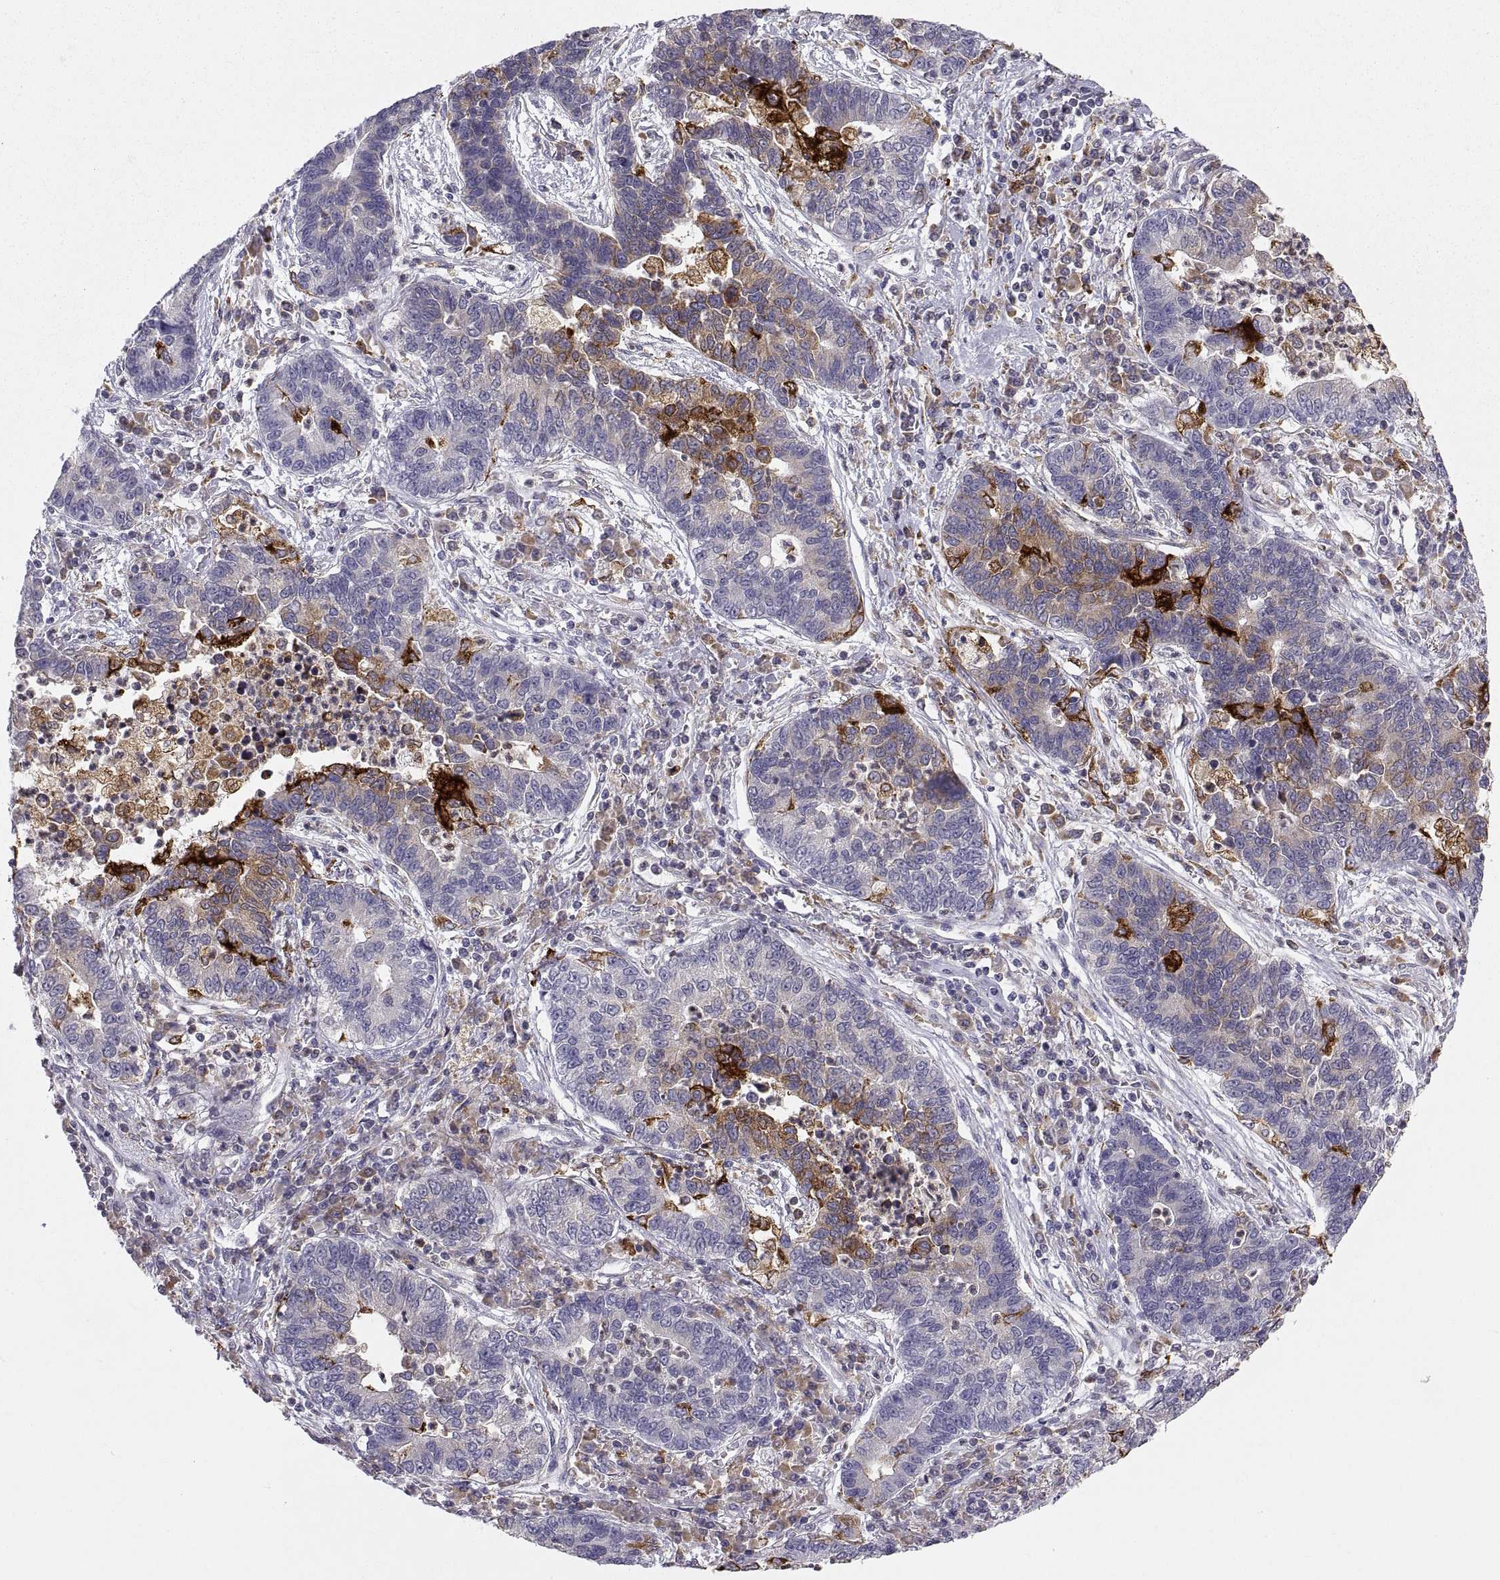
{"staining": {"intensity": "moderate", "quantity": "<25%", "location": "cytoplasmic/membranous"}, "tissue": "lung cancer", "cell_type": "Tumor cells", "image_type": "cancer", "snomed": [{"axis": "morphology", "description": "Adenocarcinoma, NOS"}, {"axis": "topography", "description": "Lung"}], "caption": "Immunohistochemical staining of human lung cancer reveals moderate cytoplasmic/membranous protein positivity in about <25% of tumor cells. Ihc stains the protein of interest in brown and the nuclei are stained blue.", "gene": "ERO1A", "patient": {"sex": "female", "age": 57}}